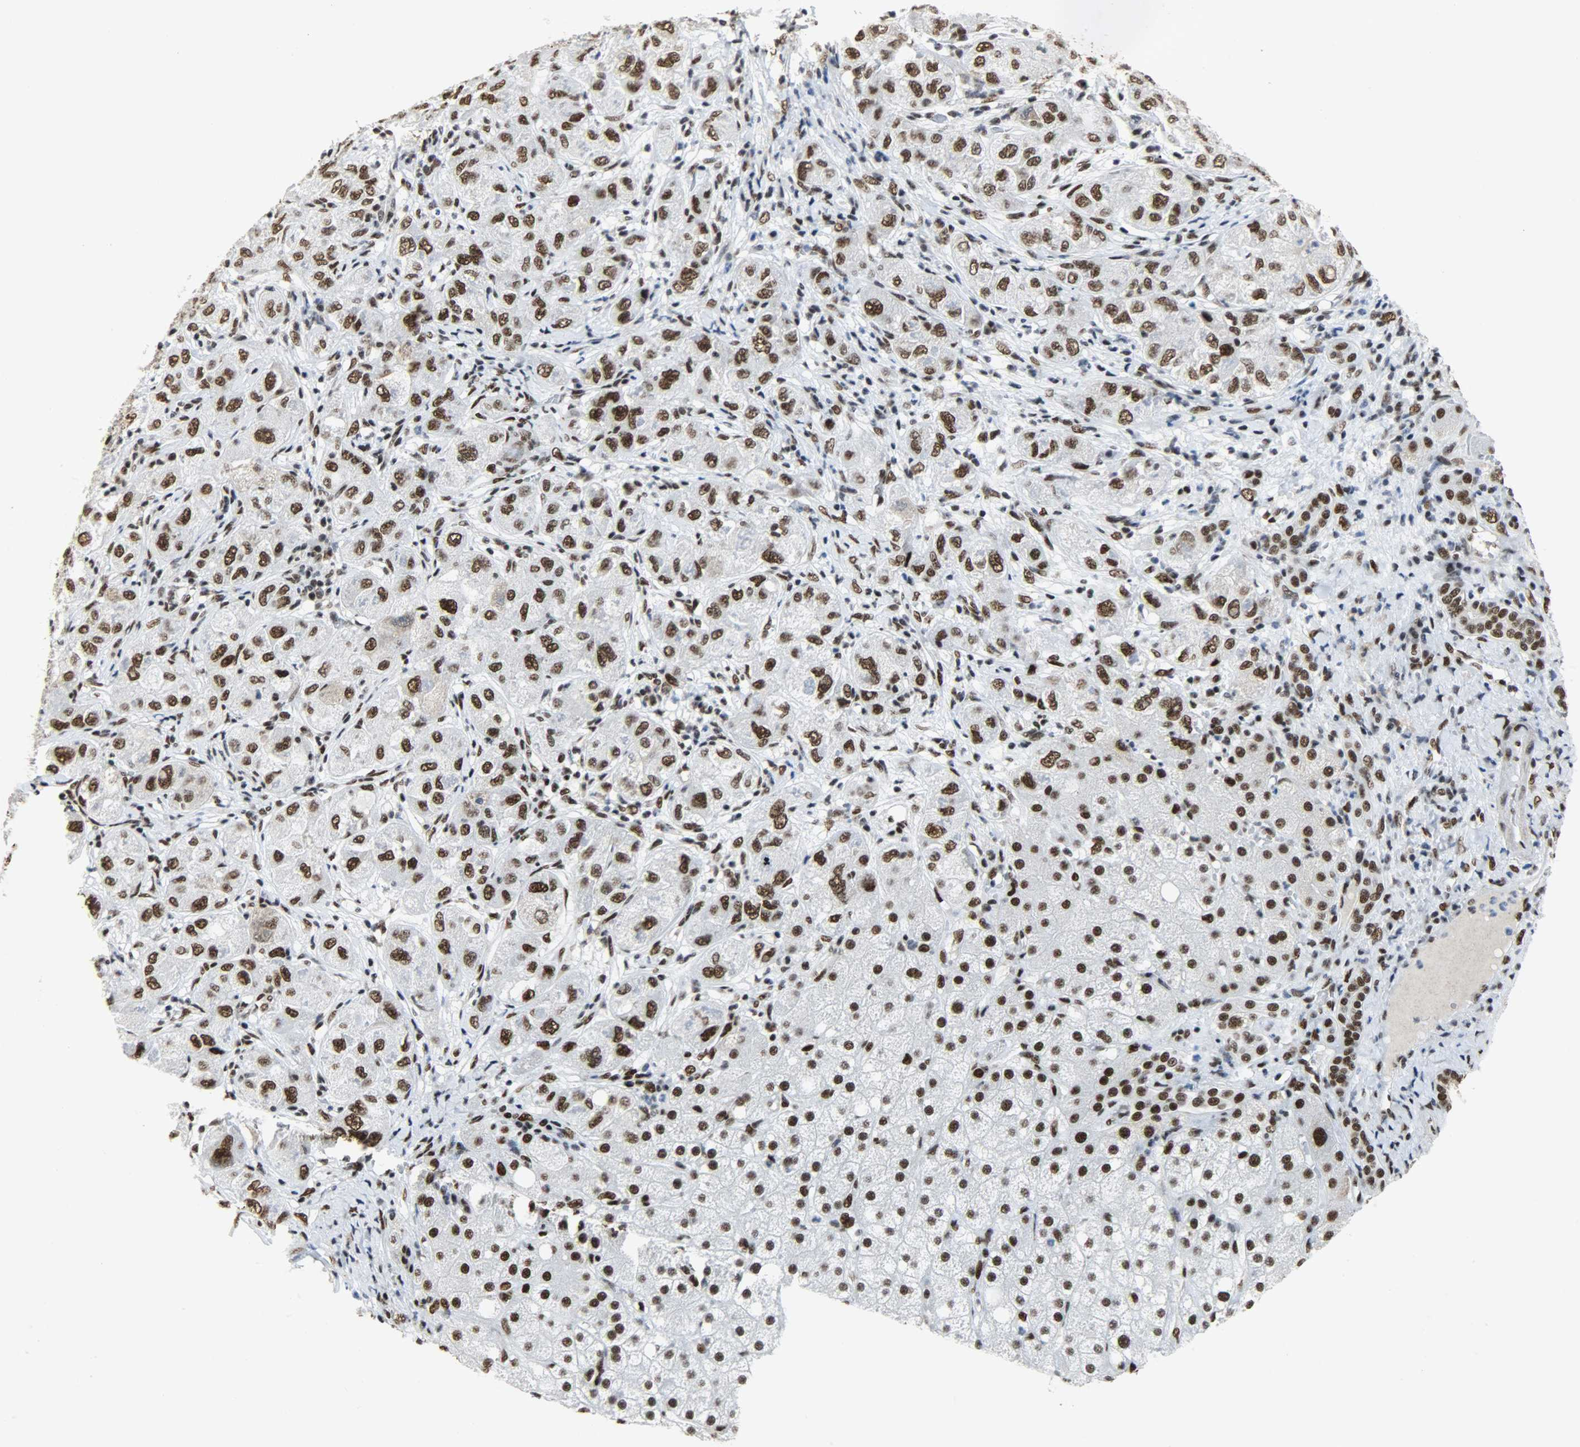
{"staining": {"intensity": "strong", "quantity": ">75%", "location": "nuclear"}, "tissue": "liver cancer", "cell_type": "Tumor cells", "image_type": "cancer", "snomed": [{"axis": "morphology", "description": "Carcinoma, Hepatocellular, NOS"}, {"axis": "topography", "description": "Liver"}], "caption": "IHC (DAB (3,3'-diaminobenzidine)) staining of human liver cancer (hepatocellular carcinoma) shows strong nuclear protein positivity in approximately >75% of tumor cells.", "gene": "SSB", "patient": {"sex": "male", "age": 80}}